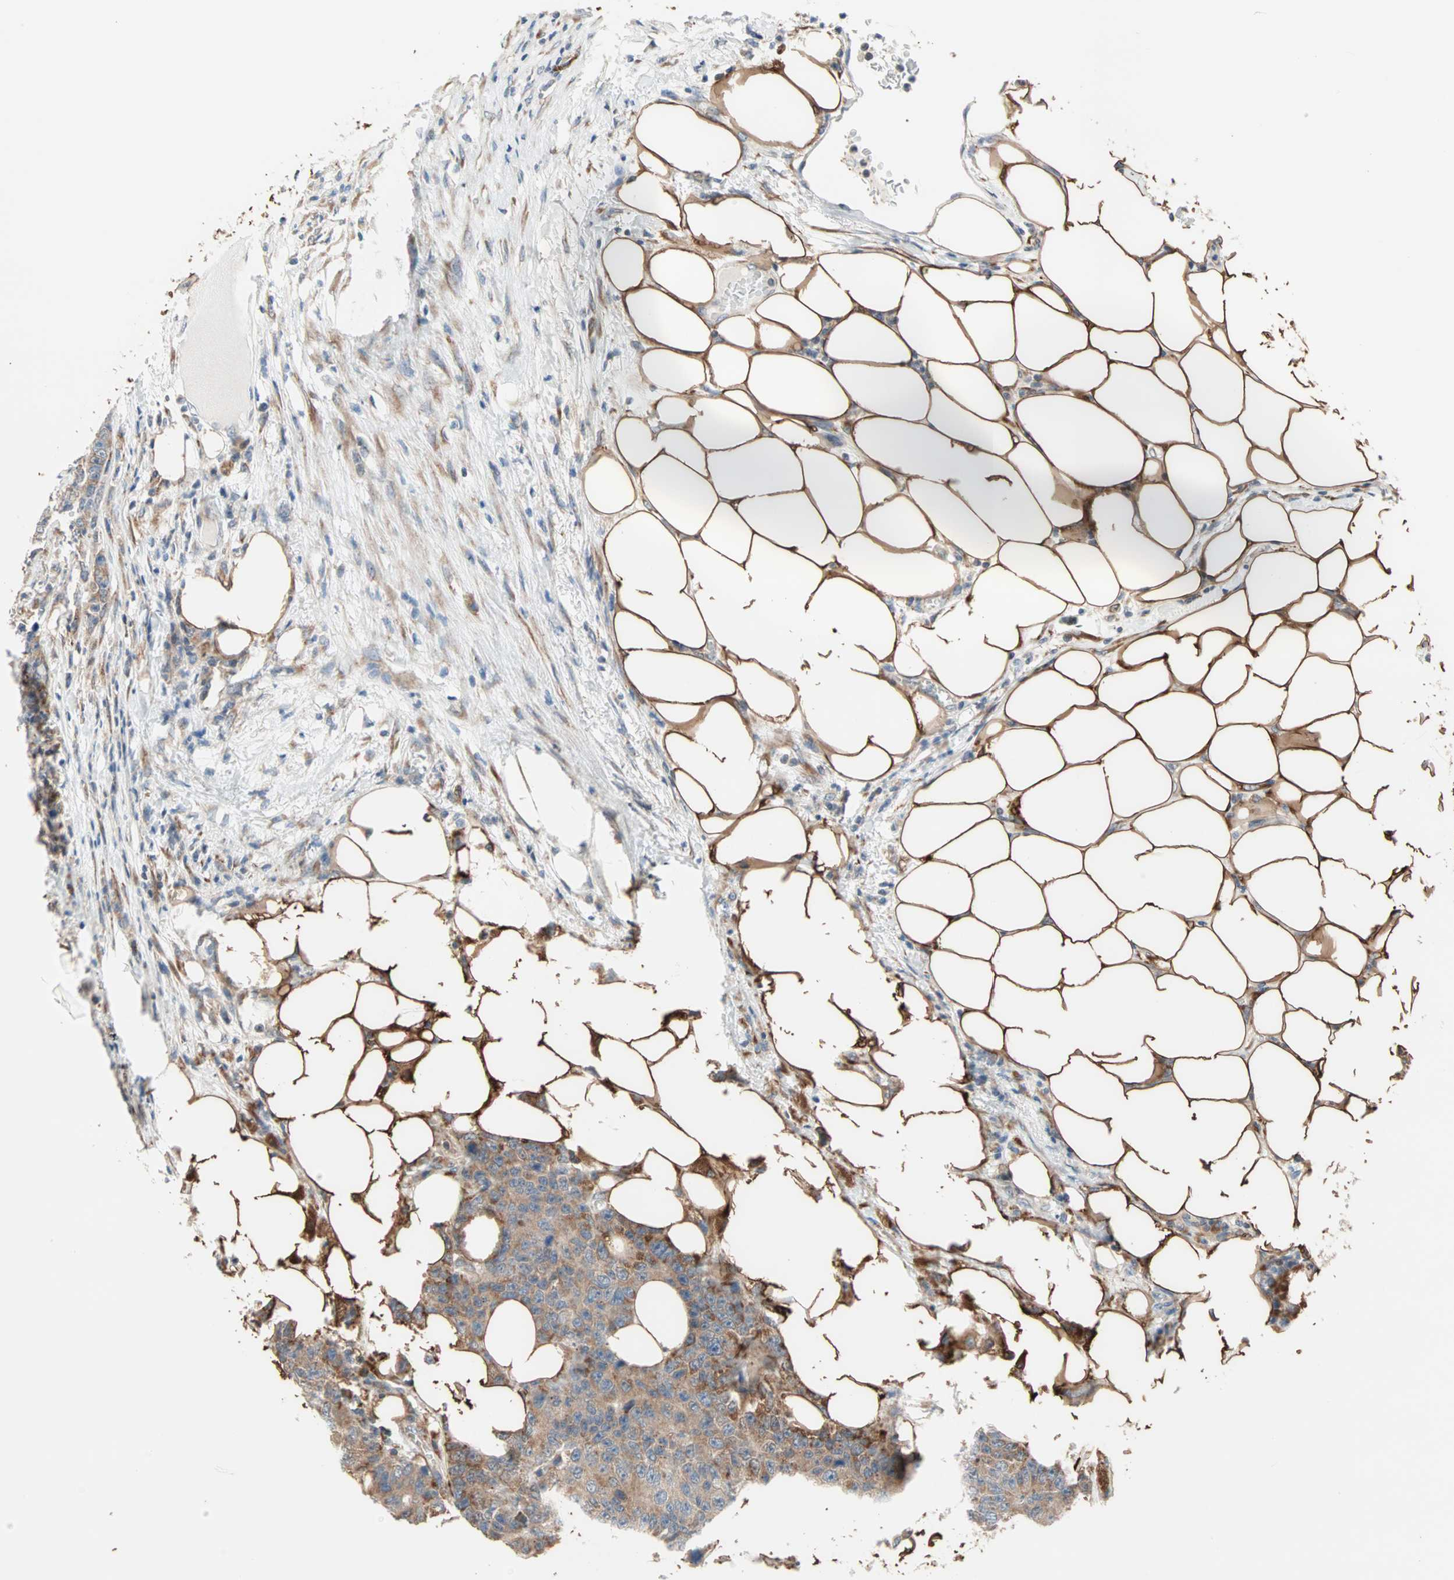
{"staining": {"intensity": "moderate", "quantity": ">75%", "location": "cytoplasmic/membranous"}, "tissue": "colorectal cancer", "cell_type": "Tumor cells", "image_type": "cancer", "snomed": [{"axis": "morphology", "description": "Adenocarcinoma, NOS"}, {"axis": "topography", "description": "Colon"}], "caption": "Protein analysis of adenocarcinoma (colorectal) tissue reveals moderate cytoplasmic/membranous positivity in about >75% of tumor cells.", "gene": "SAR1A", "patient": {"sex": "female", "age": 86}}